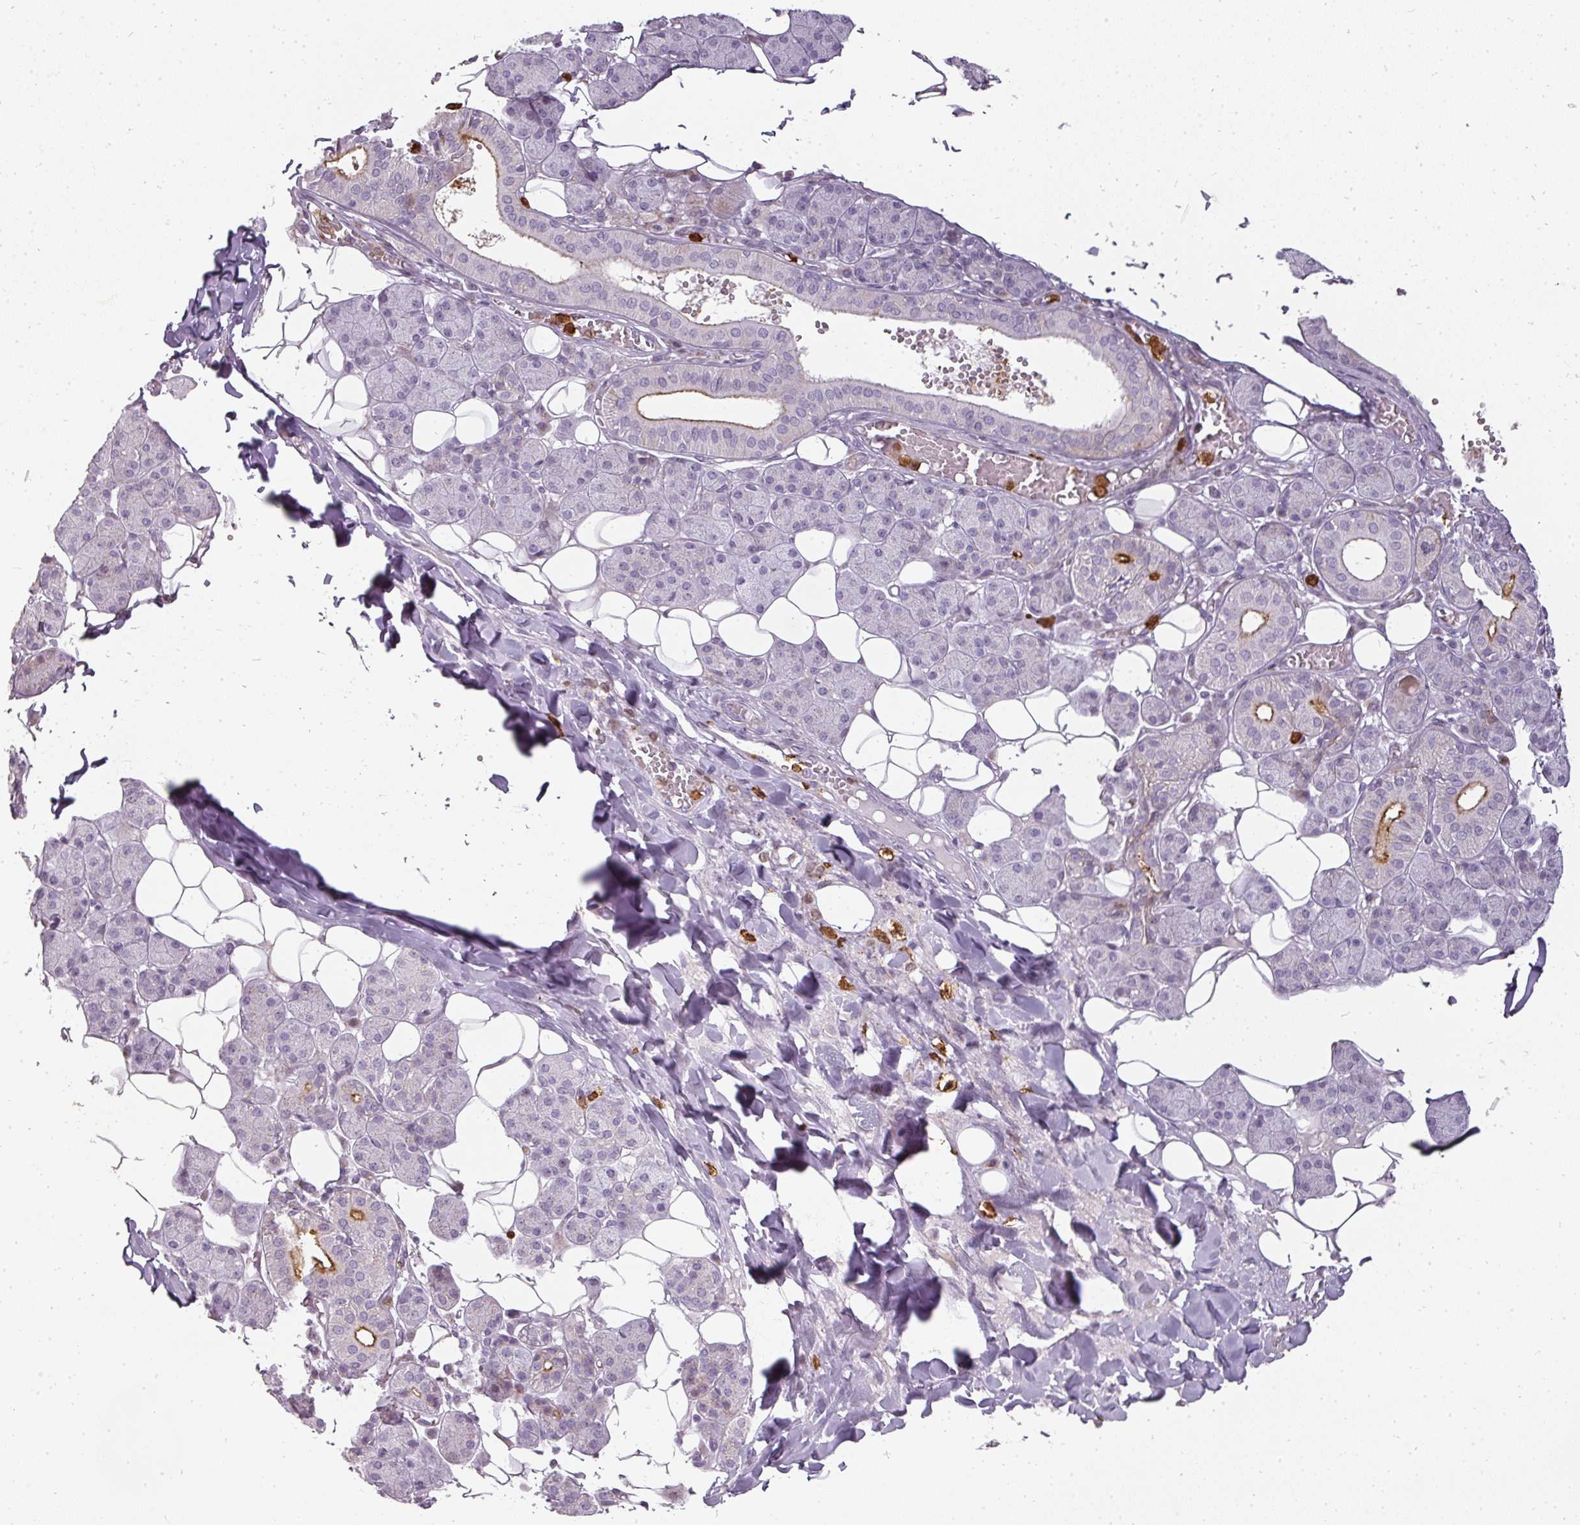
{"staining": {"intensity": "strong", "quantity": "<25%", "location": "cytoplasmic/membranous"}, "tissue": "salivary gland", "cell_type": "Glandular cells", "image_type": "normal", "snomed": [{"axis": "morphology", "description": "Normal tissue, NOS"}, {"axis": "topography", "description": "Salivary gland"}], "caption": "Protein expression analysis of unremarkable salivary gland exhibits strong cytoplasmic/membranous positivity in about <25% of glandular cells.", "gene": "BIK", "patient": {"sex": "female", "age": 33}}